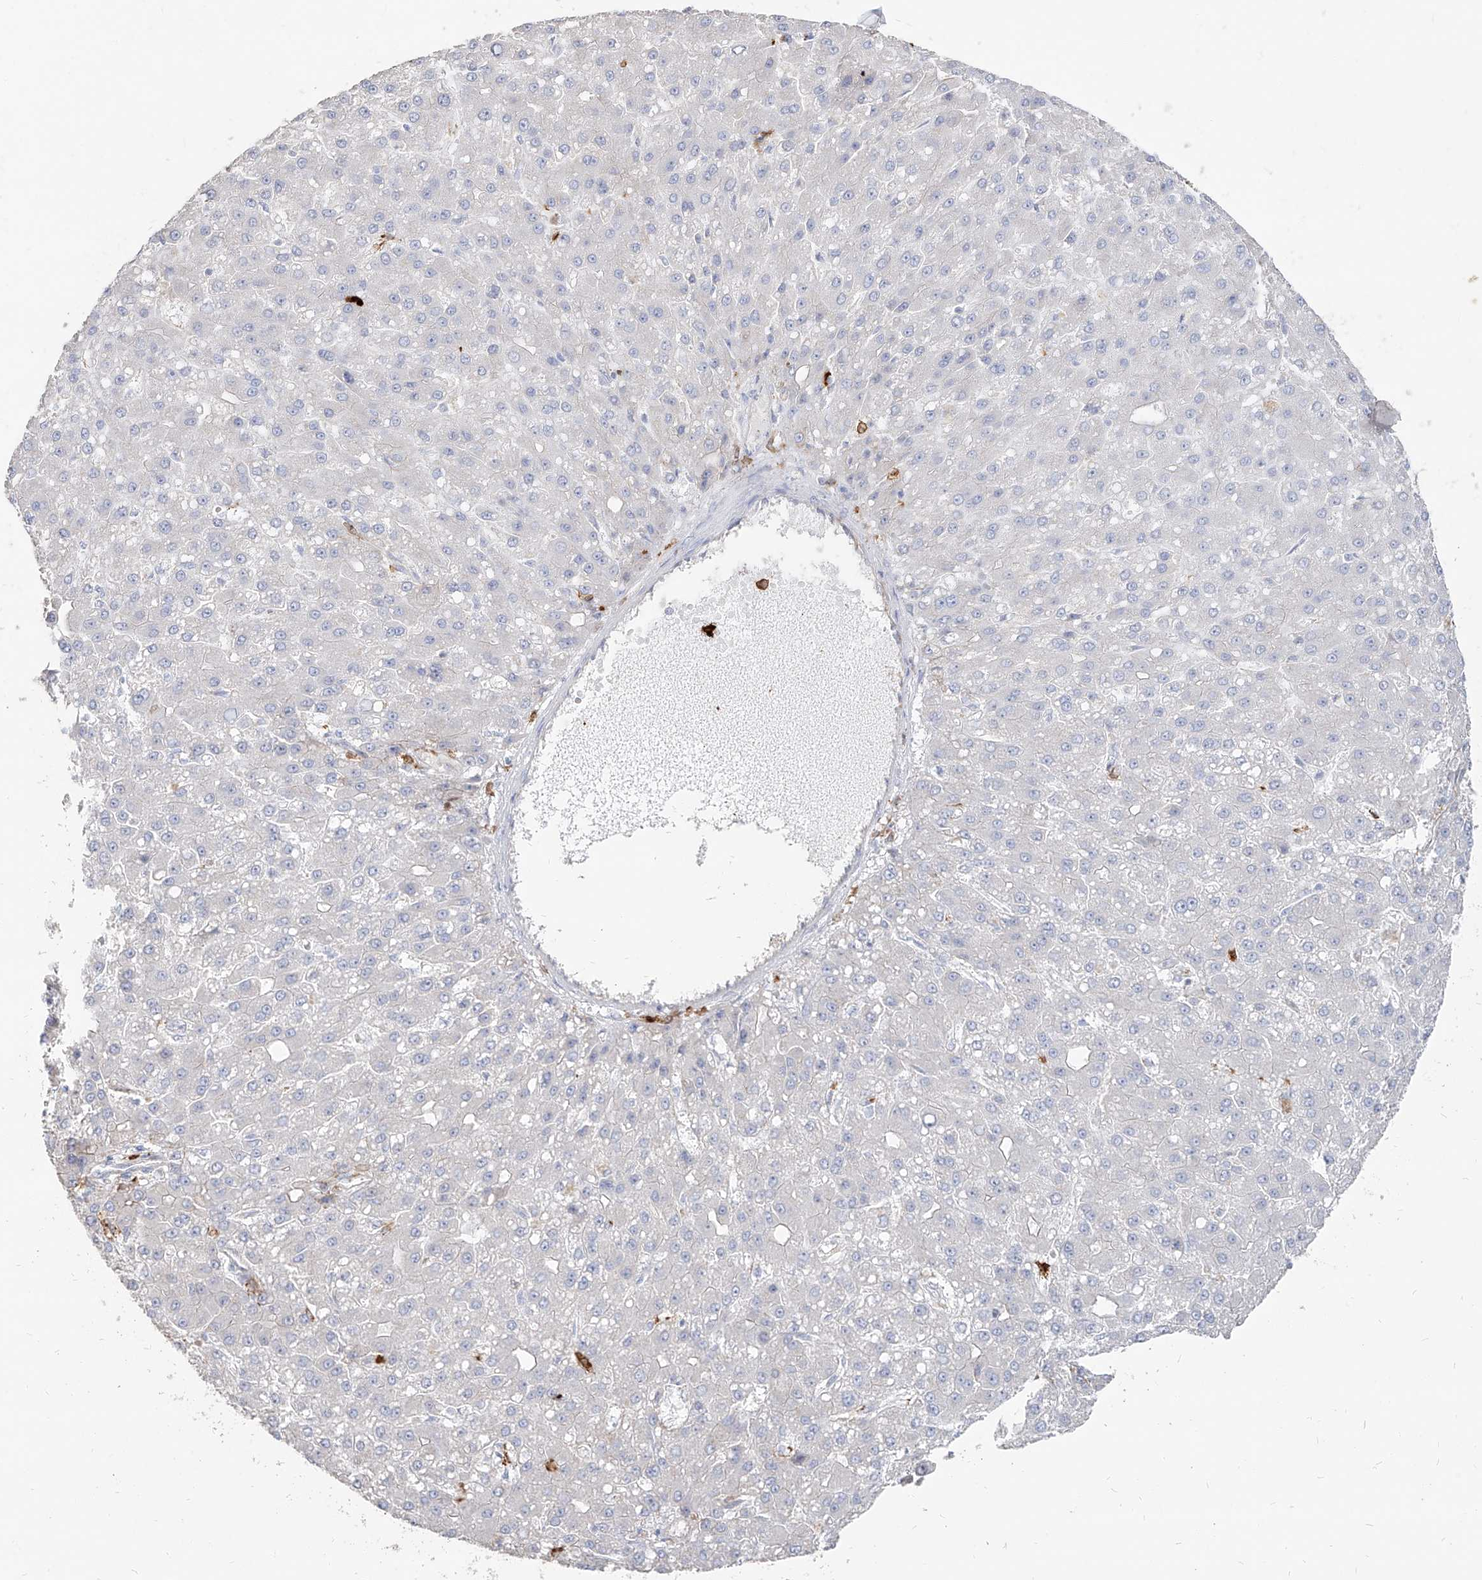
{"staining": {"intensity": "negative", "quantity": "none", "location": "none"}, "tissue": "liver cancer", "cell_type": "Tumor cells", "image_type": "cancer", "snomed": [{"axis": "morphology", "description": "Carcinoma, Hepatocellular, NOS"}, {"axis": "topography", "description": "Liver"}], "caption": "Immunohistochemical staining of hepatocellular carcinoma (liver) reveals no significant expression in tumor cells.", "gene": "ZNF227", "patient": {"sex": "male", "age": 67}}